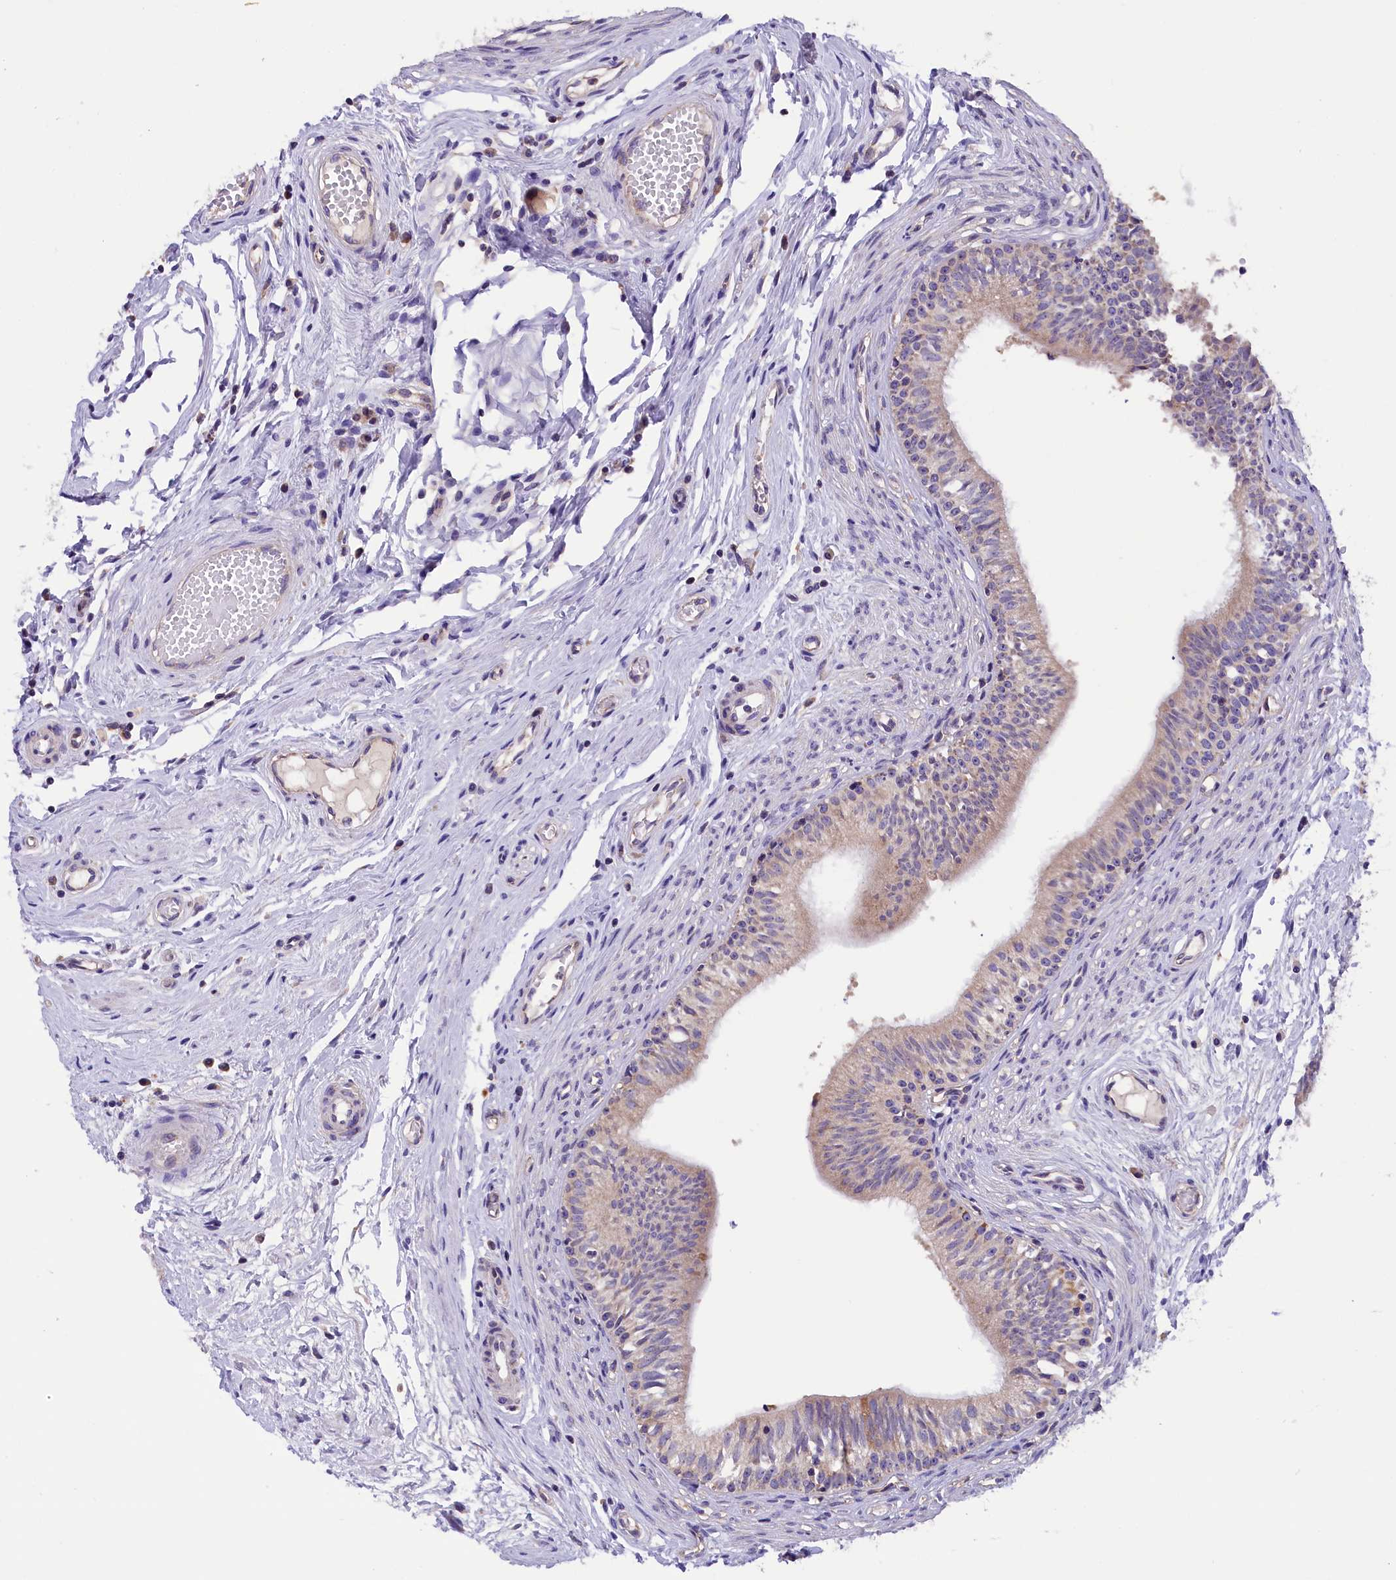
{"staining": {"intensity": "moderate", "quantity": "<25%", "location": "cytoplasmic/membranous"}, "tissue": "epididymis", "cell_type": "Glandular cells", "image_type": "normal", "snomed": [{"axis": "morphology", "description": "Normal tissue, NOS"}, {"axis": "topography", "description": "Epididymis, spermatic cord, NOS"}], "caption": "Brown immunohistochemical staining in unremarkable epididymis reveals moderate cytoplasmic/membranous positivity in about <25% of glandular cells. Nuclei are stained in blue.", "gene": "DNAJB9", "patient": {"sex": "male", "age": 22}}